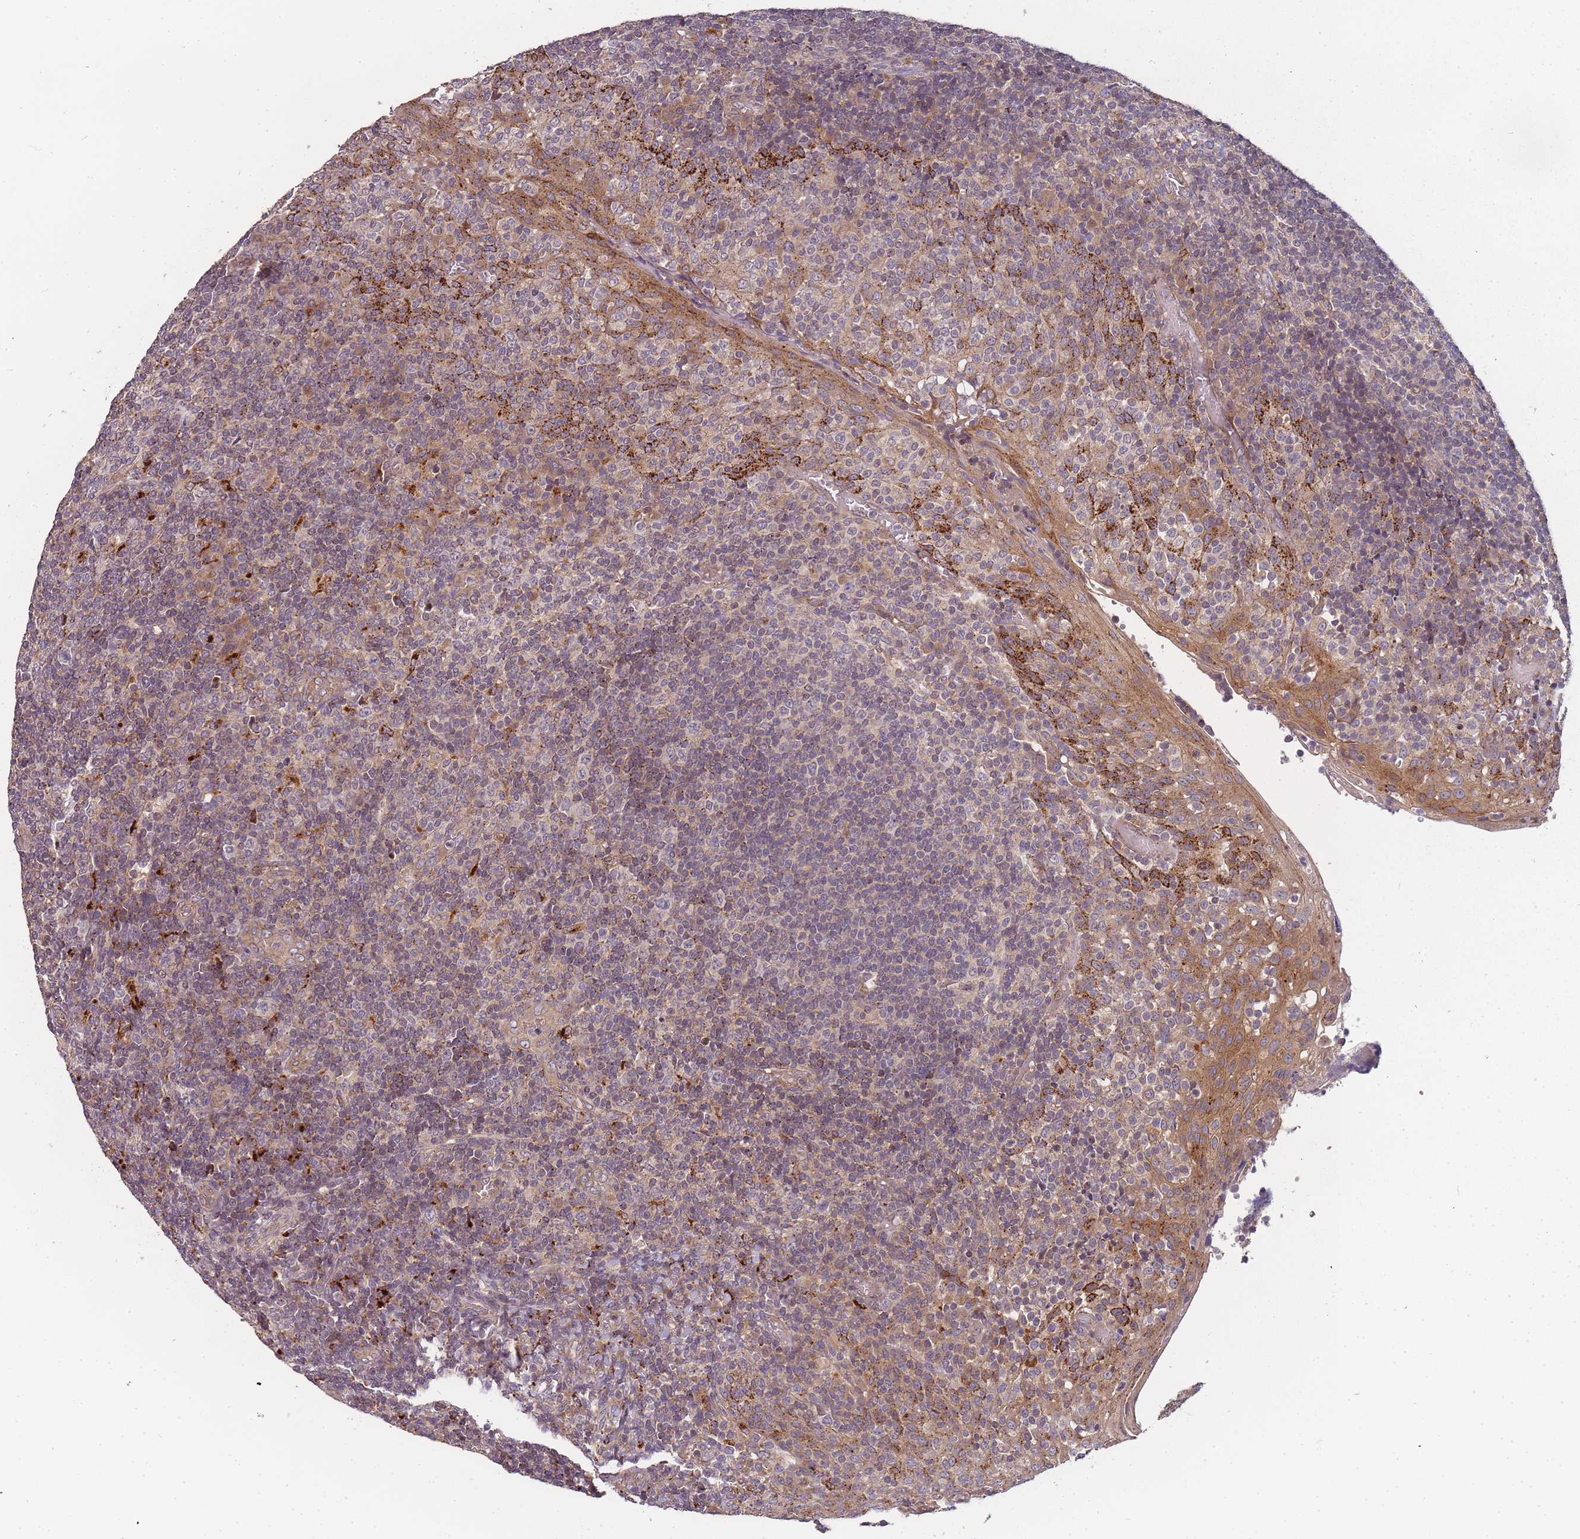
{"staining": {"intensity": "moderate", "quantity": "<25%", "location": "cytoplasmic/membranous"}, "tissue": "tonsil", "cell_type": "Germinal center cells", "image_type": "normal", "snomed": [{"axis": "morphology", "description": "Normal tissue, NOS"}, {"axis": "topography", "description": "Tonsil"}], "caption": "Unremarkable tonsil shows moderate cytoplasmic/membranous positivity in about <25% of germinal center cells.", "gene": "ATG5", "patient": {"sex": "female", "age": 19}}